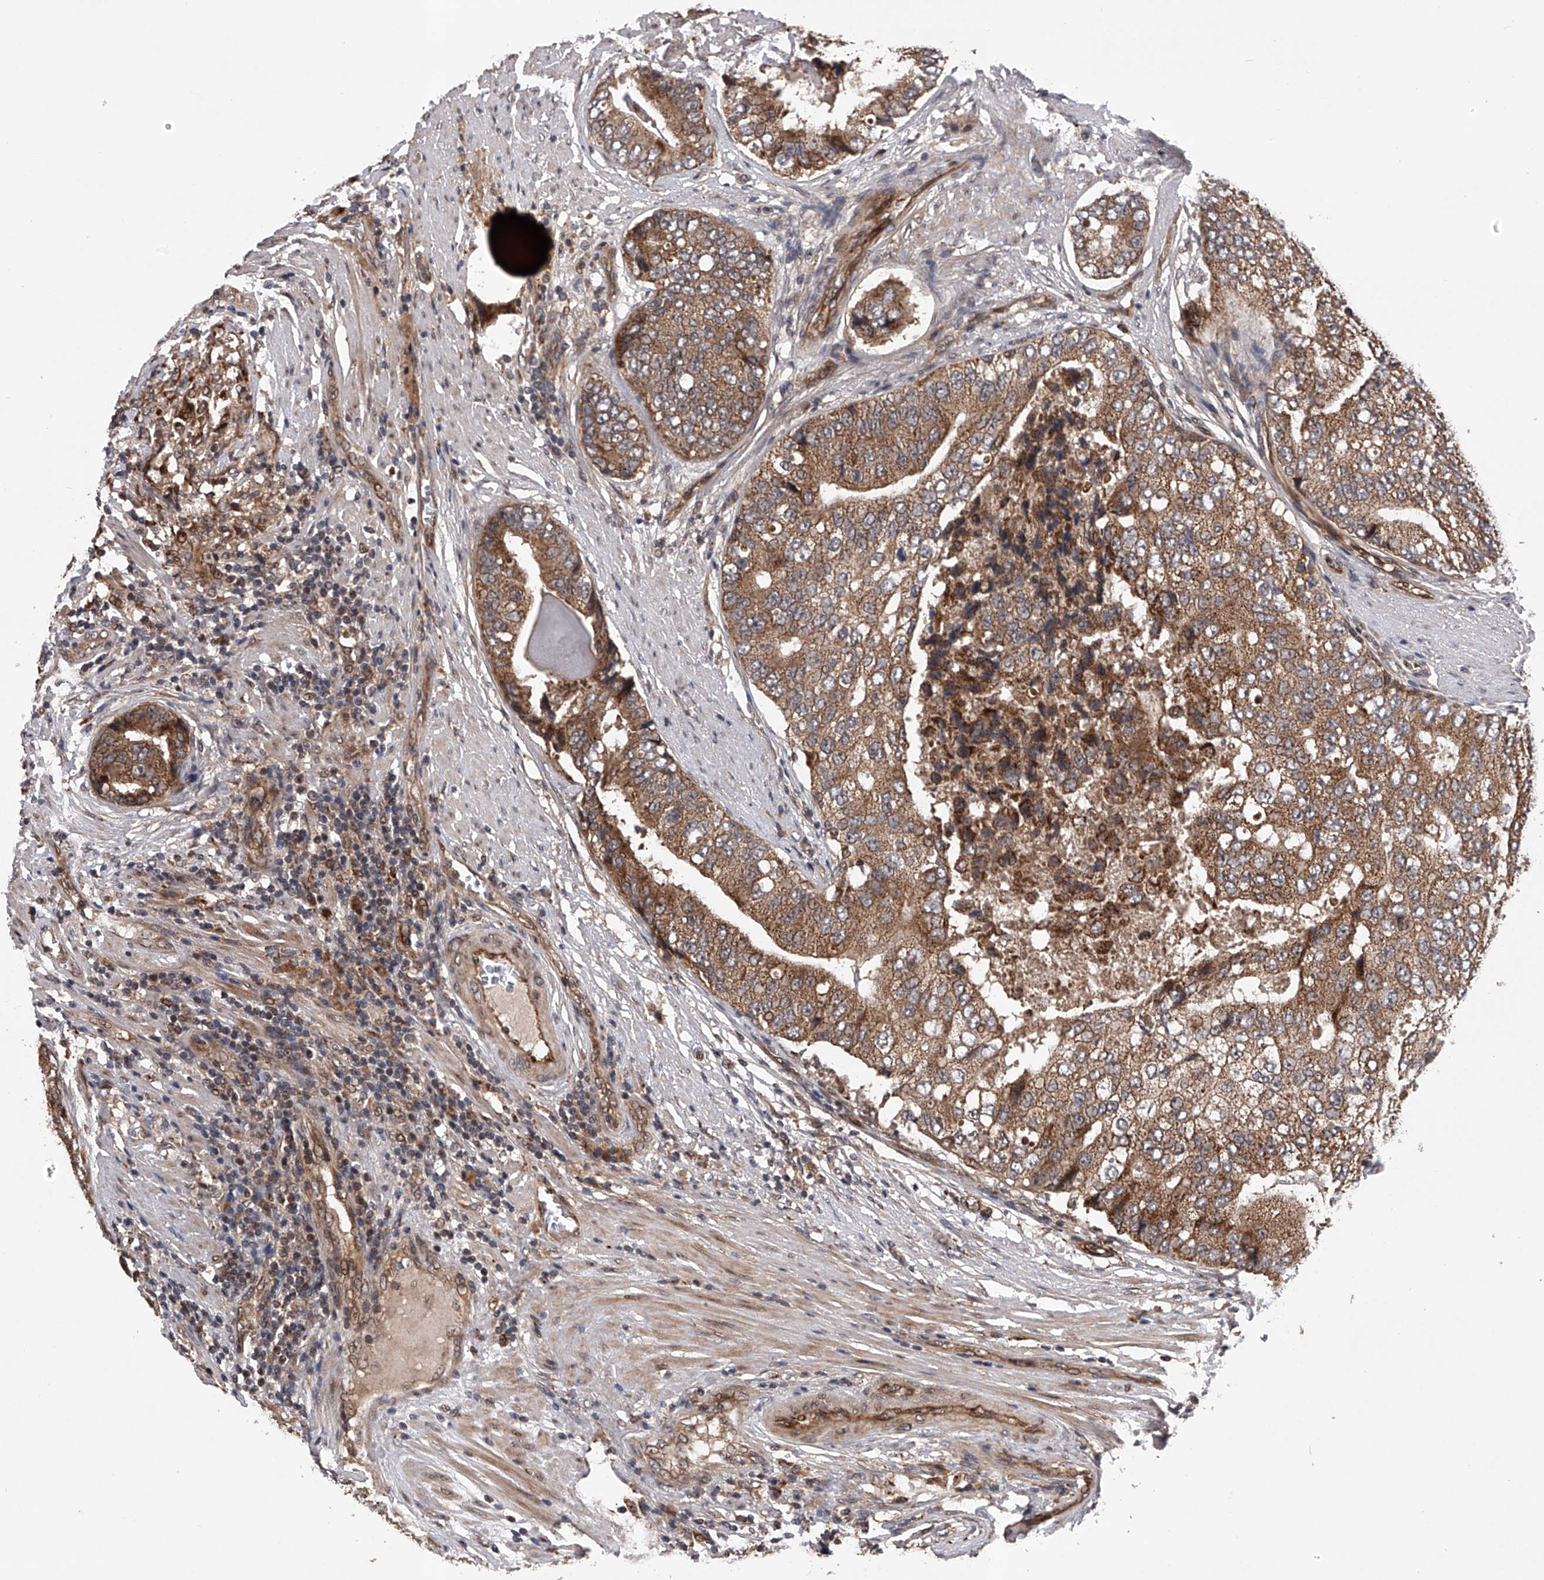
{"staining": {"intensity": "moderate", "quantity": ">75%", "location": "cytoplasmic/membranous"}, "tissue": "prostate cancer", "cell_type": "Tumor cells", "image_type": "cancer", "snomed": [{"axis": "morphology", "description": "Adenocarcinoma, High grade"}, {"axis": "topography", "description": "Prostate"}], "caption": "A medium amount of moderate cytoplasmic/membranous expression is appreciated in approximately >75% of tumor cells in prostate cancer tissue. Using DAB (3,3'-diaminobenzidine) (brown) and hematoxylin (blue) stains, captured at high magnification using brightfield microscopy.", "gene": "MAP3K11", "patient": {"sex": "male", "age": 70}}